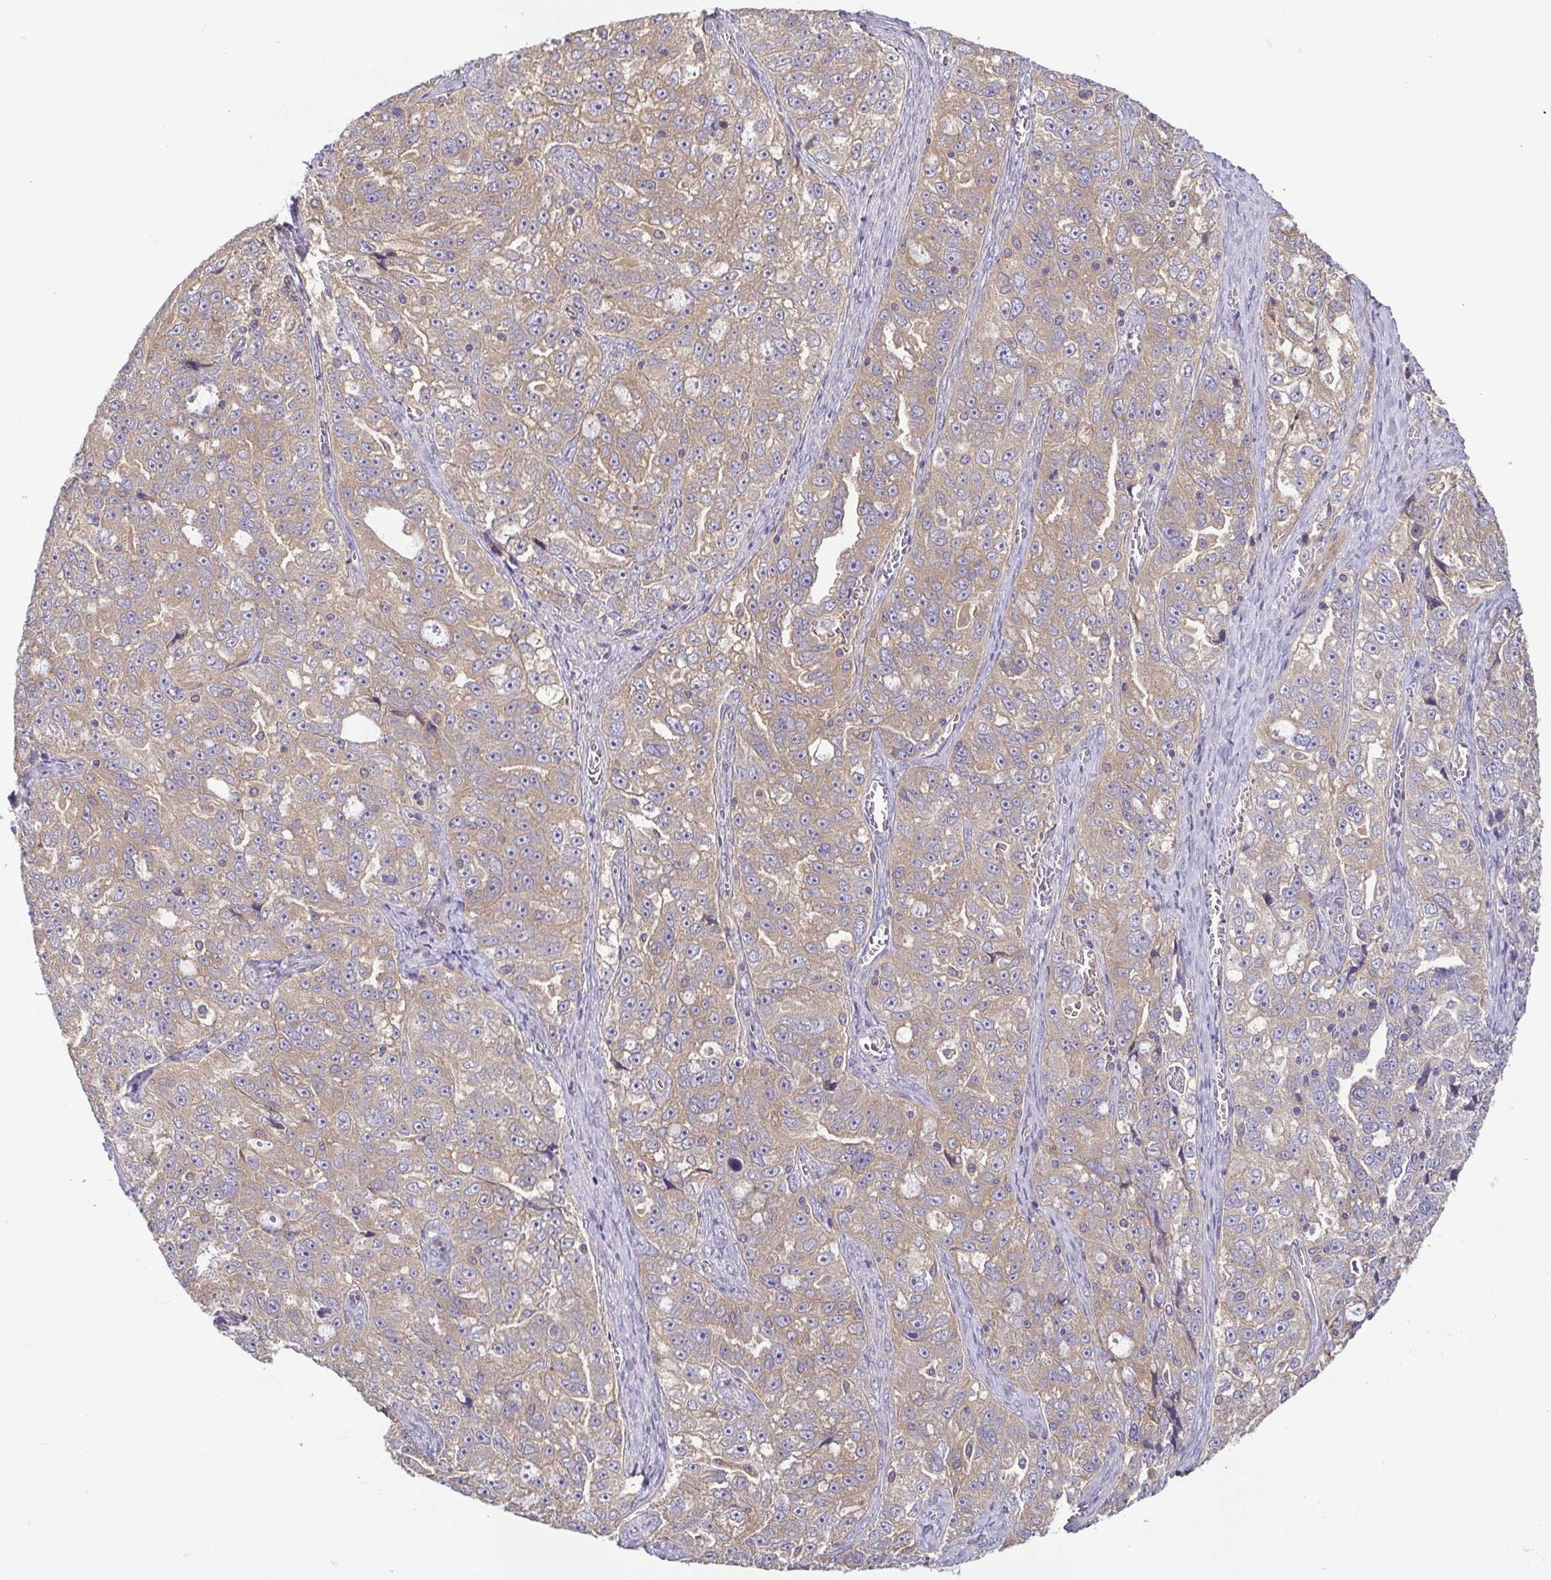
{"staining": {"intensity": "moderate", "quantity": ">75%", "location": "cytoplasmic/membranous"}, "tissue": "ovarian cancer", "cell_type": "Tumor cells", "image_type": "cancer", "snomed": [{"axis": "morphology", "description": "Cystadenocarcinoma, serous, NOS"}, {"axis": "topography", "description": "Ovary"}], "caption": "Immunohistochemistry (IHC) image of human serous cystadenocarcinoma (ovarian) stained for a protein (brown), which shows medium levels of moderate cytoplasmic/membranous positivity in approximately >75% of tumor cells.", "gene": "LMF2", "patient": {"sex": "female", "age": 51}}